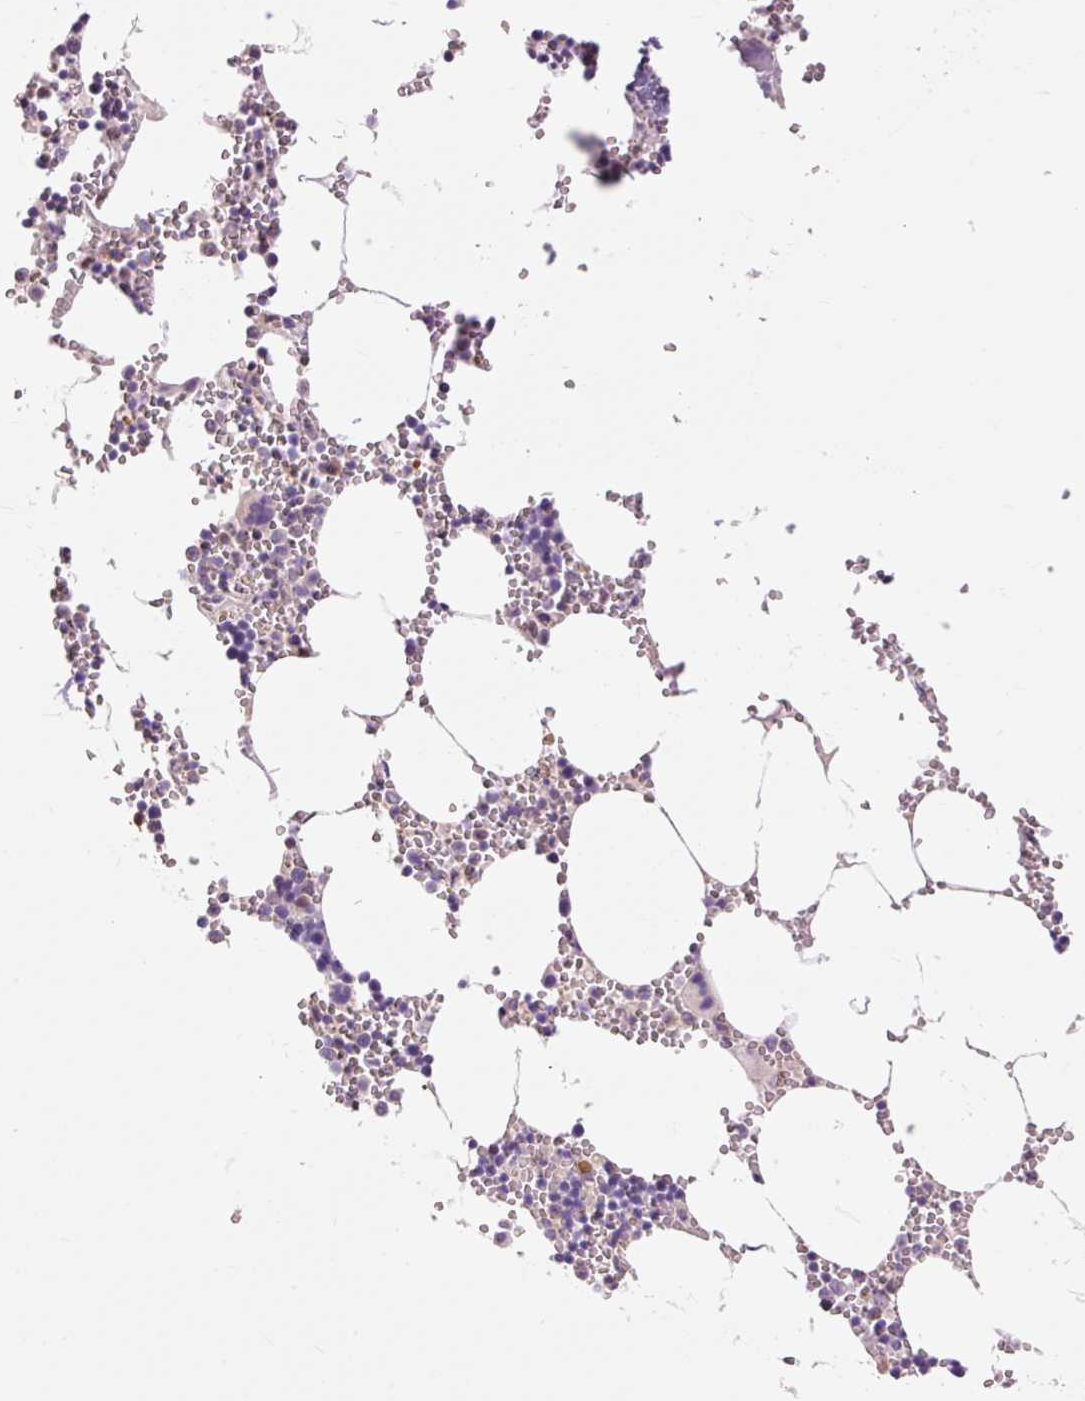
{"staining": {"intensity": "negative", "quantity": "none", "location": "none"}, "tissue": "bone marrow", "cell_type": "Hematopoietic cells", "image_type": "normal", "snomed": [{"axis": "morphology", "description": "Normal tissue, NOS"}, {"axis": "topography", "description": "Bone marrow"}], "caption": "Immunohistochemistry of benign bone marrow demonstrates no expression in hematopoietic cells.", "gene": "IMMT", "patient": {"sex": "male", "age": 54}}